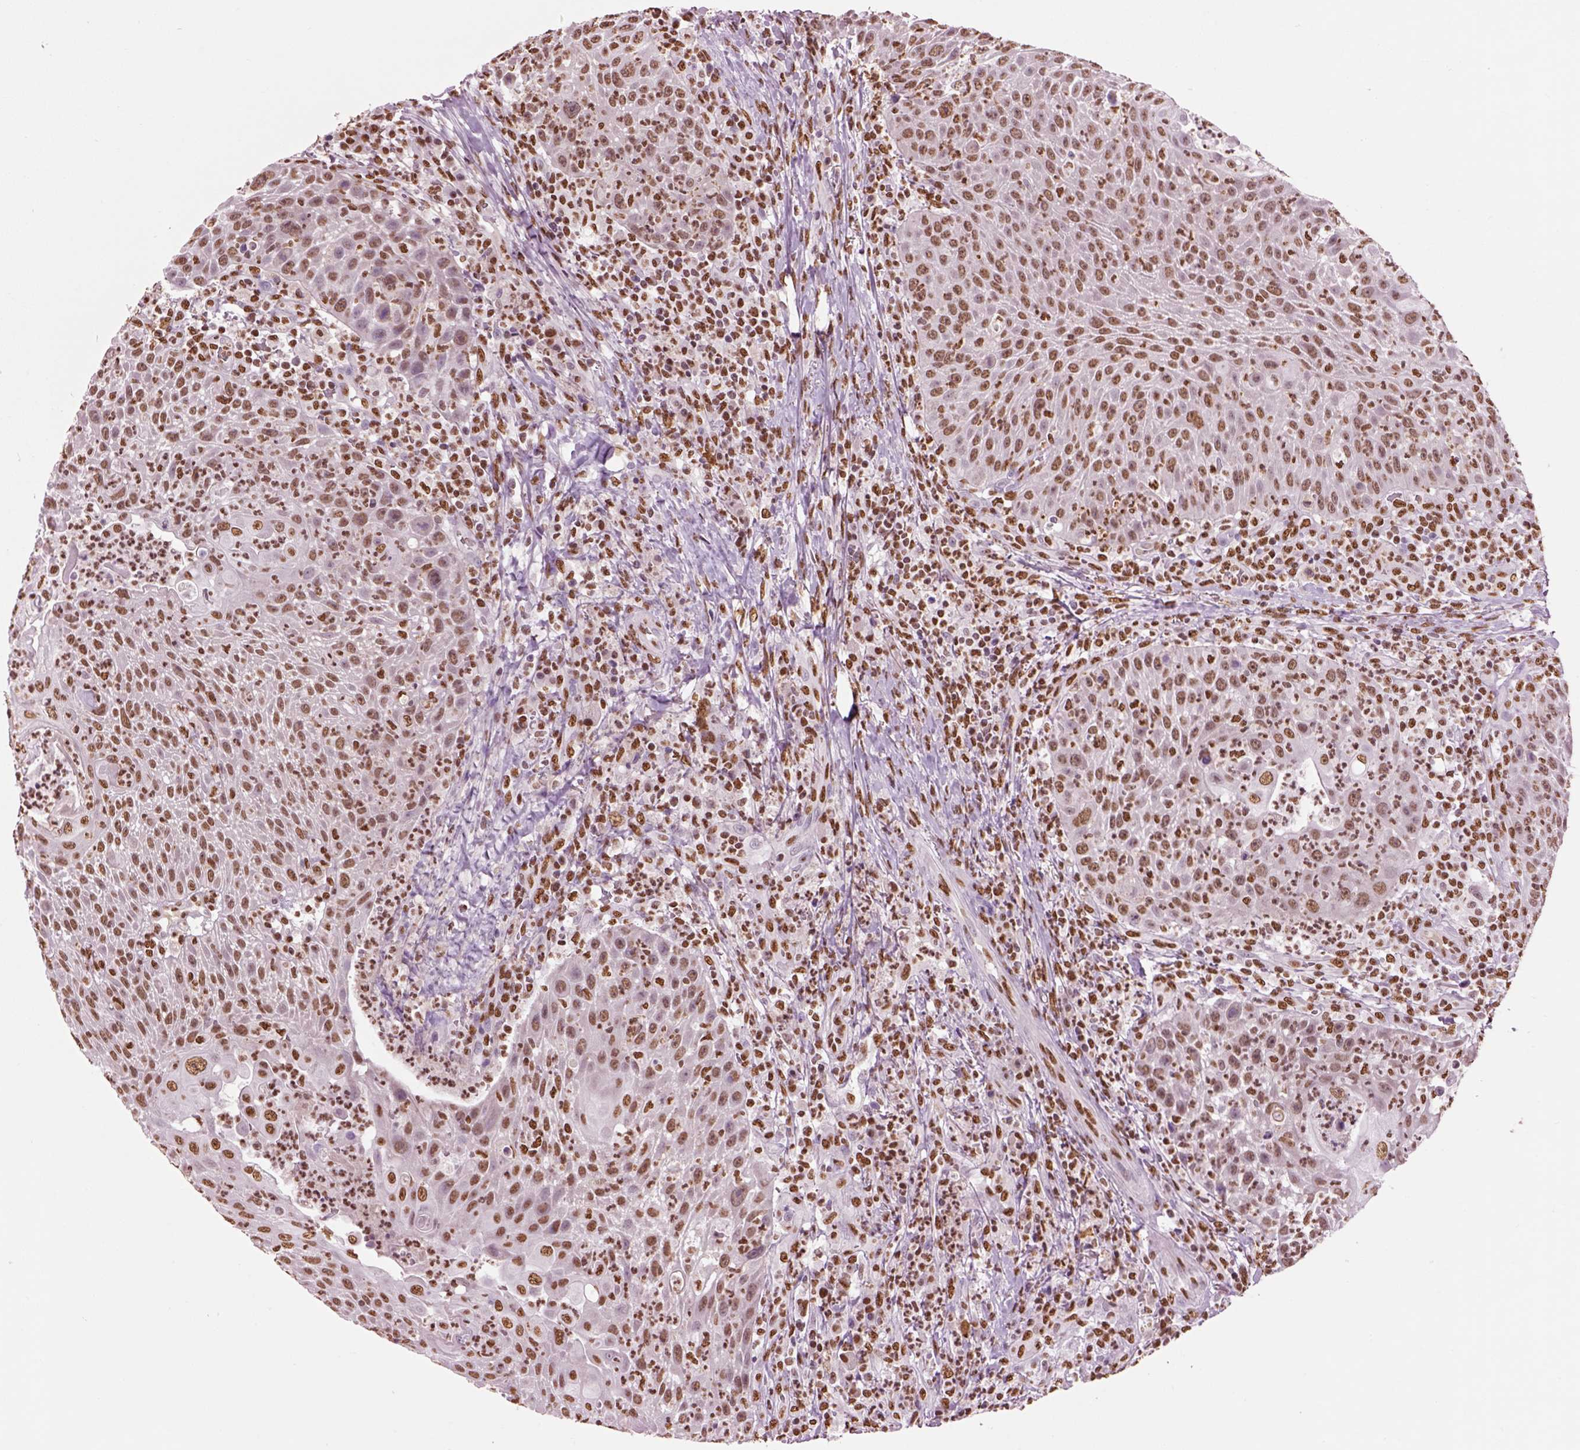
{"staining": {"intensity": "moderate", "quantity": ">75%", "location": "nuclear"}, "tissue": "head and neck cancer", "cell_type": "Tumor cells", "image_type": "cancer", "snomed": [{"axis": "morphology", "description": "Squamous cell carcinoma, NOS"}, {"axis": "topography", "description": "Head-Neck"}], "caption": "Head and neck cancer (squamous cell carcinoma) was stained to show a protein in brown. There is medium levels of moderate nuclear expression in about >75% of tumor cells.", "gene": "DDX3X", "patient": {"sex": "male", "age": 69}}